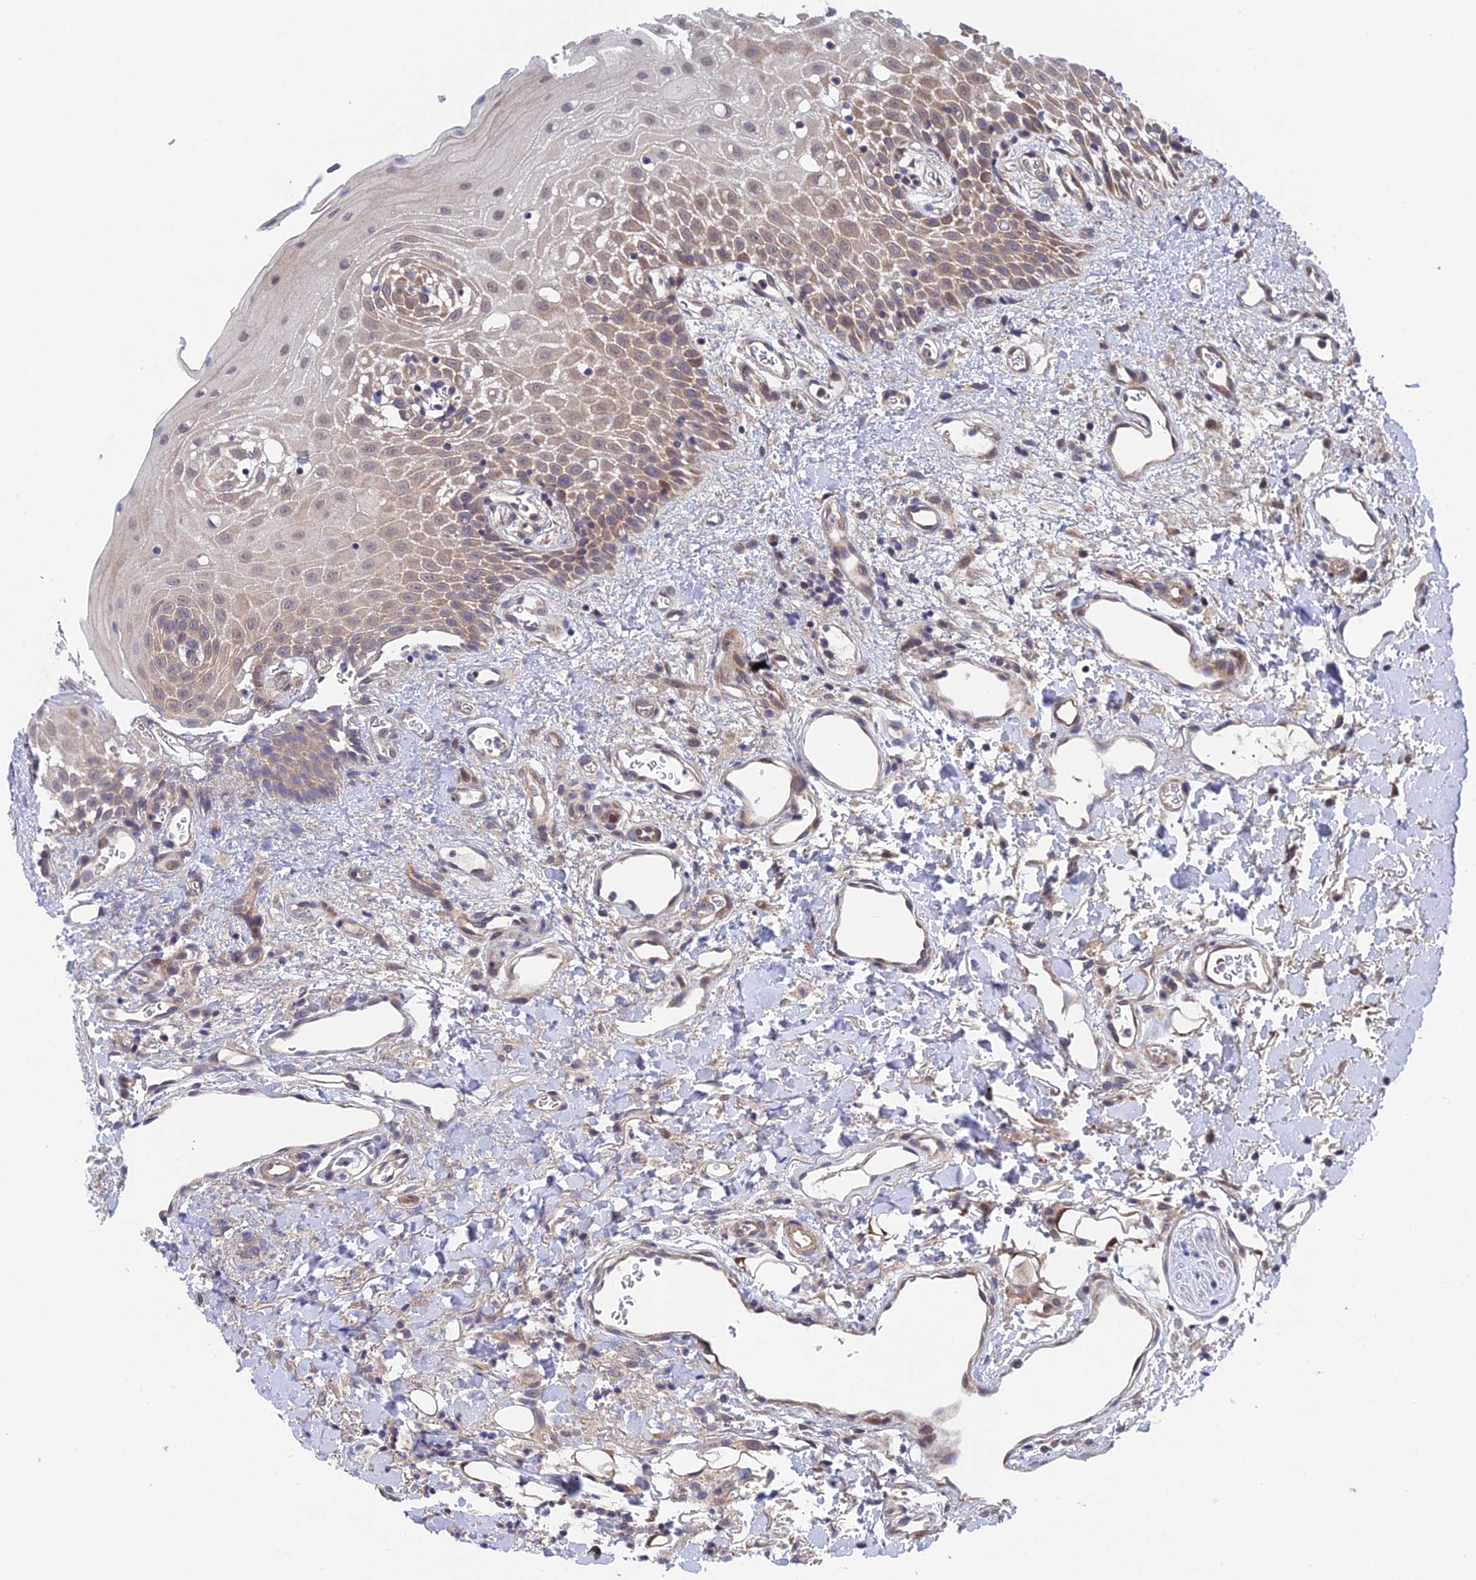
{"staining": {"intensity": "weak", "quantity": ">75%", "location": "cytoplasmic/membranous"}, "tissue": "oral mucosa", "cell_type": "Squamous epithelial cells", "image_type": "normal", "snomed": [{"axis": "morphology", "description": "Normal tissue, NOS"}, {"axis": "topography", "description": "Oral tissue"}], "caption": "Weak cytoplasmic/membranous protein expression is present in approximately >75% of squamous epithelial cells in oral mucosa.", "gene": "UROS", "patient": {"sex": "female", "age": 70}}